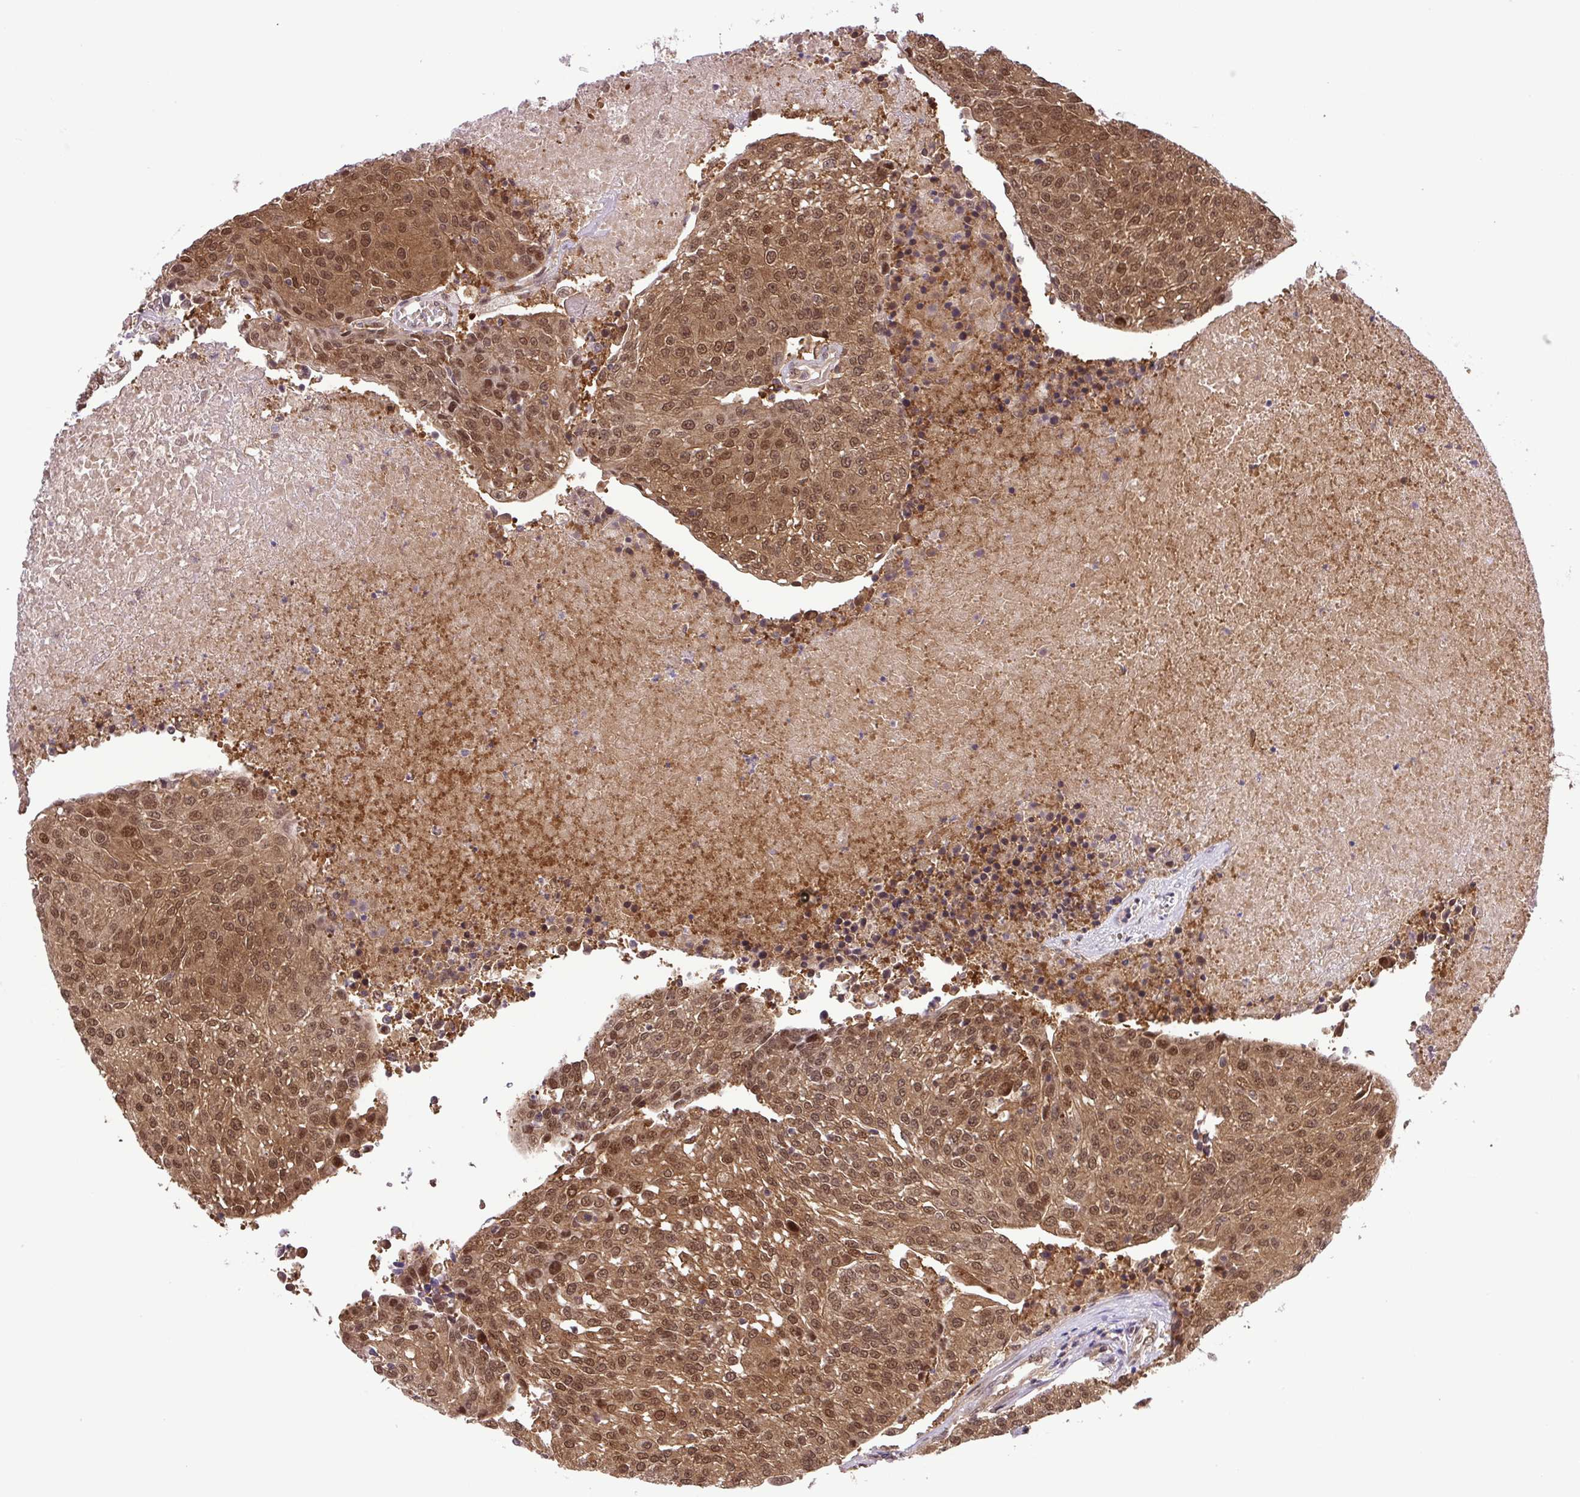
{"staining": {"intensity": "moderate", "quantity": ">75%", "location": "nuclear"}, "tissue": "urothelial cancer", "cell_type": "Tumor cells", "image_type": "cancer", "snomed": [{"axis": "morphology", "description": "Urothelial carcinoma, High grade"}, {"axis": "topography", "description": "Urinary bladder"}], "caption": "Immunohistochemistry (IHC) staining of urothelial cancer, which shows medium levels of moderate nuclear expression in approximately >75% of tumor cells indicating moderate nuclear protein positivity. The staining was performed using DAB (brown) for protein detection and nuclei were counterstained in hematoxylin (blue).", "gene": "SGTA", "patient": {"sex": "female", "age": 85}}